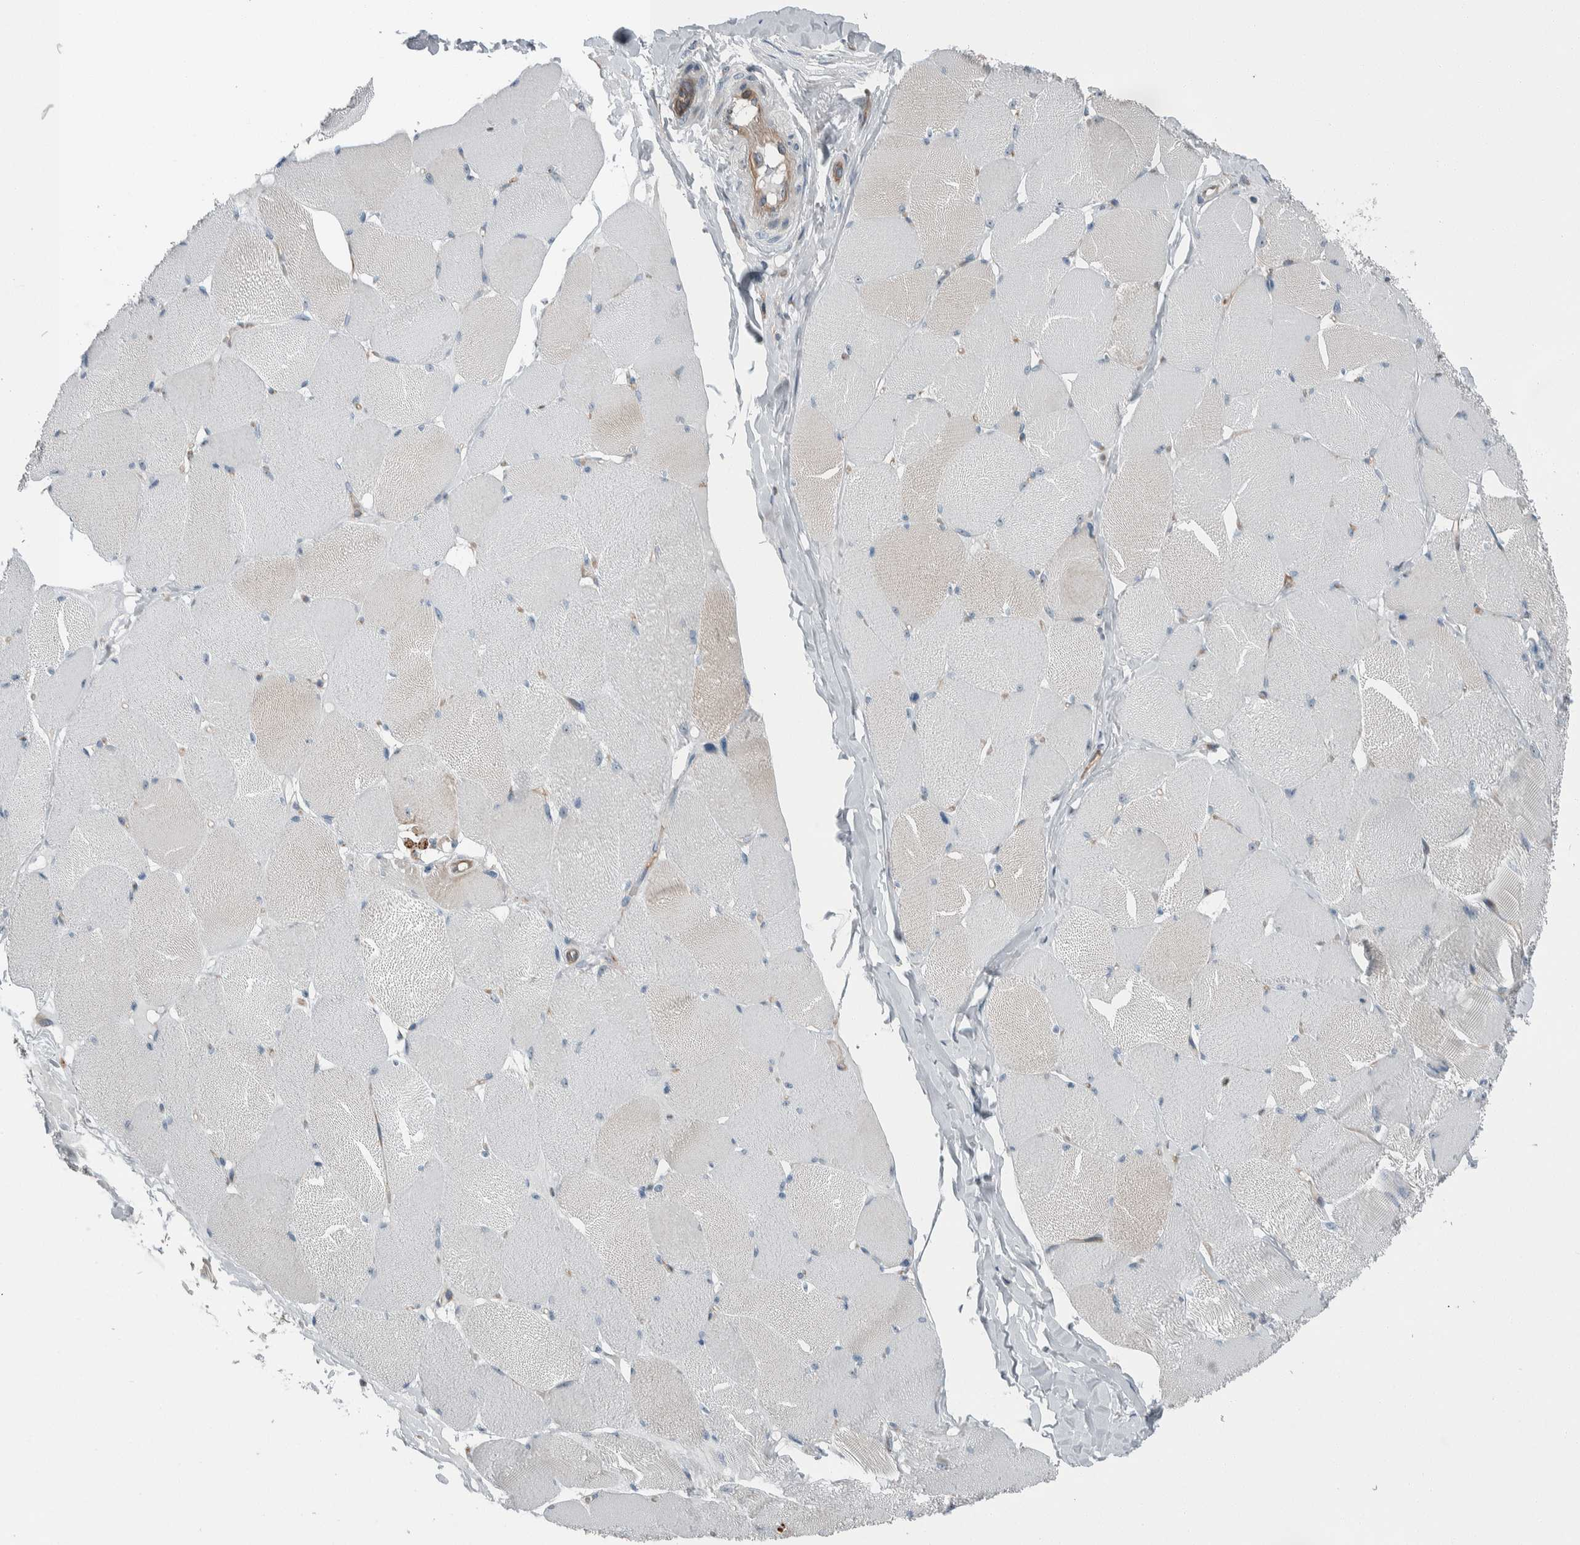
{"staining": {"intensity": "weak", "quantity": "<25%", "location": "cytoplasmic/membranous"}, "tissue": "skeletal muscle", "cell_type": "Myocytes", "image_type": "normal", "snomed": [{"axis": "morphology", "description": "Normal tissue, NOS"}, {"axis": "topography", "description": "Skin"}, {"axis": "topography", "description": "Skeletal muscle"}], "caption": "Immunohistochemistry (IHC) micrograph of unremarkable human skeletal muscle stained for a protein (brown), which shows no positivity in myocytes. (DAB (3,3'-diaminobenzidine) immunohistochemistry, high magnification).", "gene": "USP25", "patient": {"sex": "male", "age": 83}}